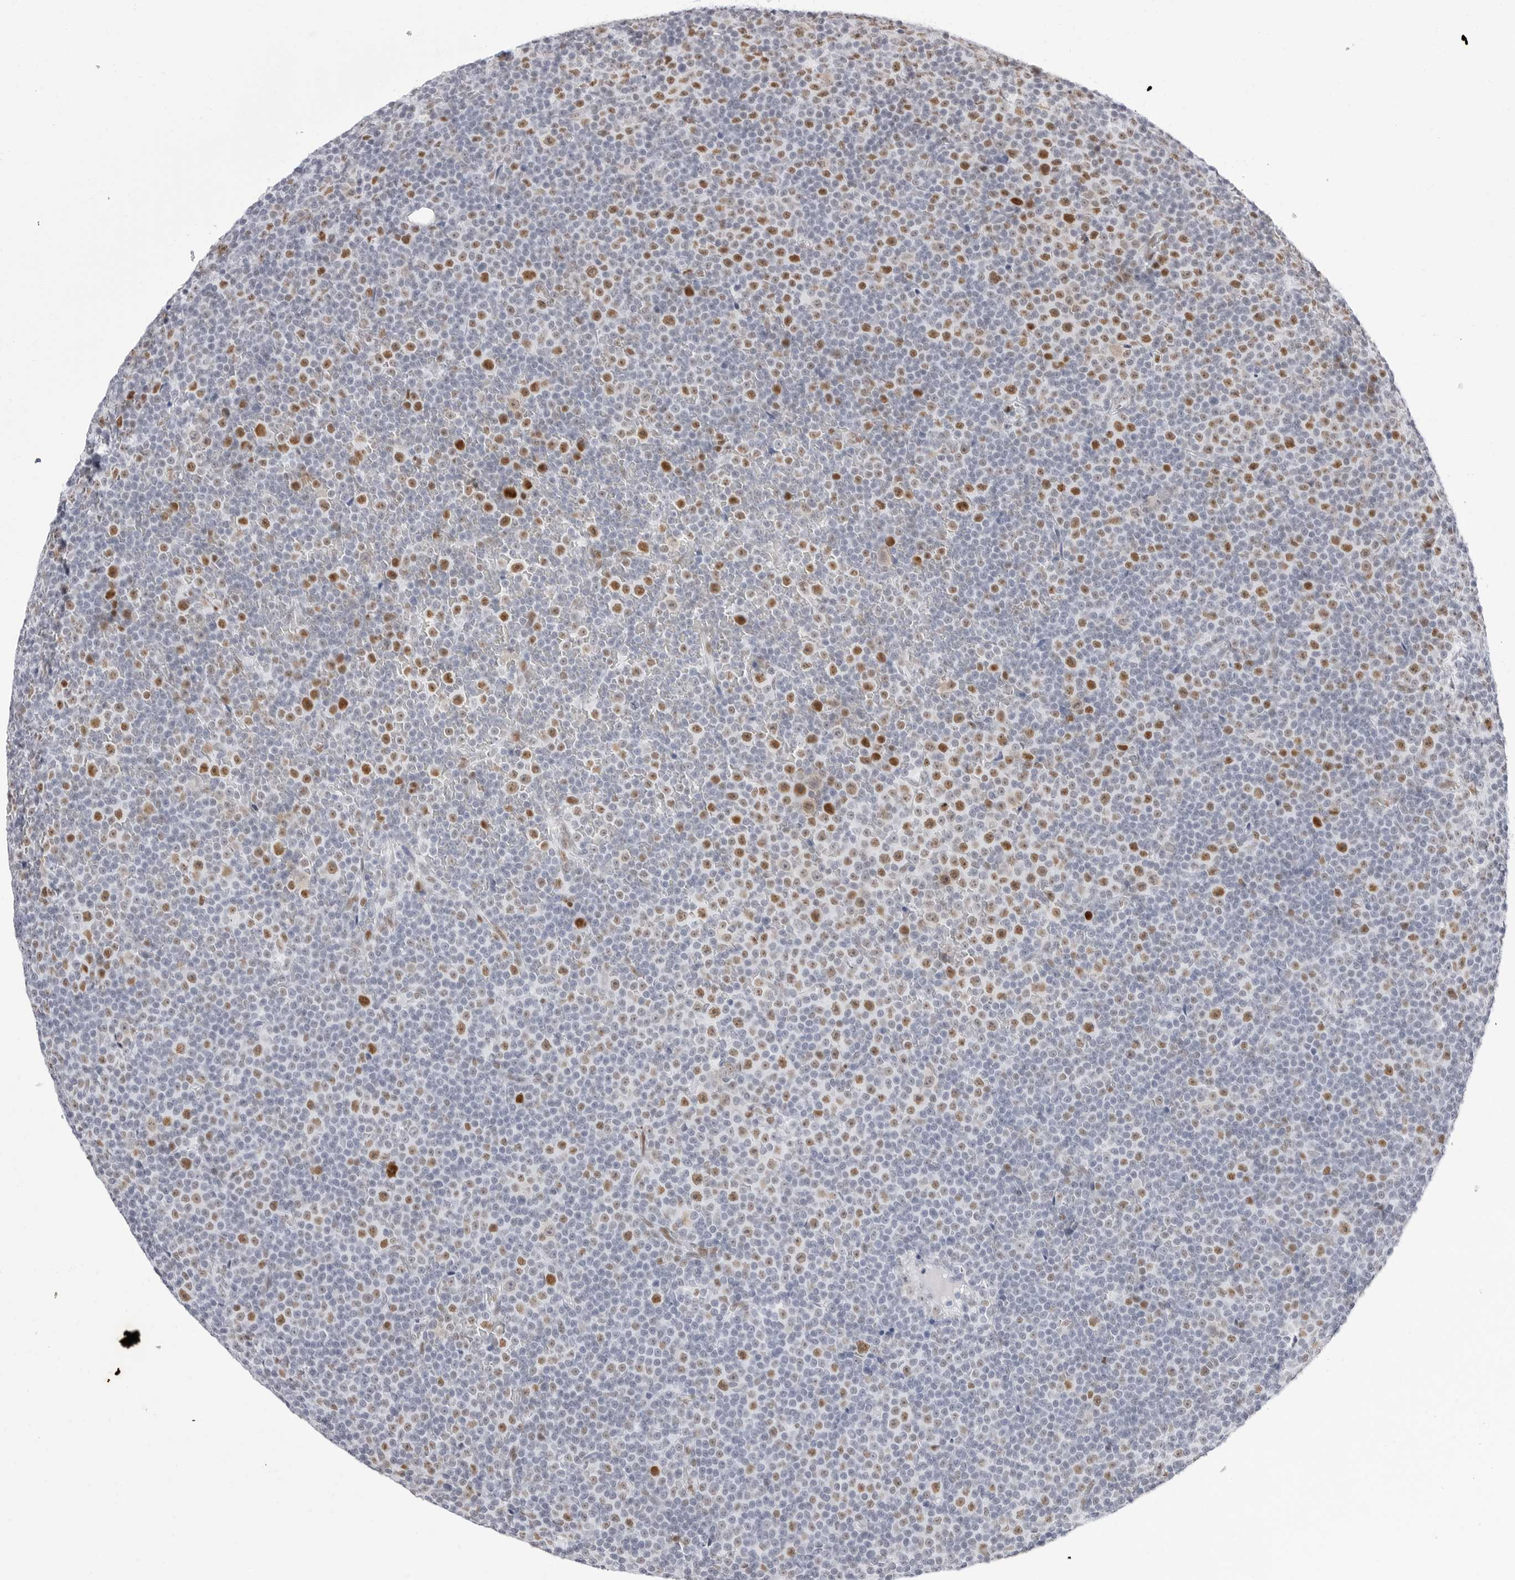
{"staining": {"intensity": "strong", "quantity": ">75%", "location": "nuclear"}, "tissue": "lymphoma", "cell_type": "Tumor cells", "image_type": "cancer", "snomed": [{"axis": "morphology", "description": "Malignant lymphoma, non-Hodgkin's type, Low grade"}, {"axis": "topography", "description": "Lymph node"}], "caption": "High-magnification brightfield microscopy of malignant lymphoma, non-Hodgkin's type (low-grade) stained with DAB (3,3'-diaminobenzidine) (brown) and counterstained with hematoxylin (blue). tumor cells exhibit strong nuclear positivity is seen in approximately>75% of cells.", "gene": "NASP", "patient": {"sex": "female", "age": 67}}